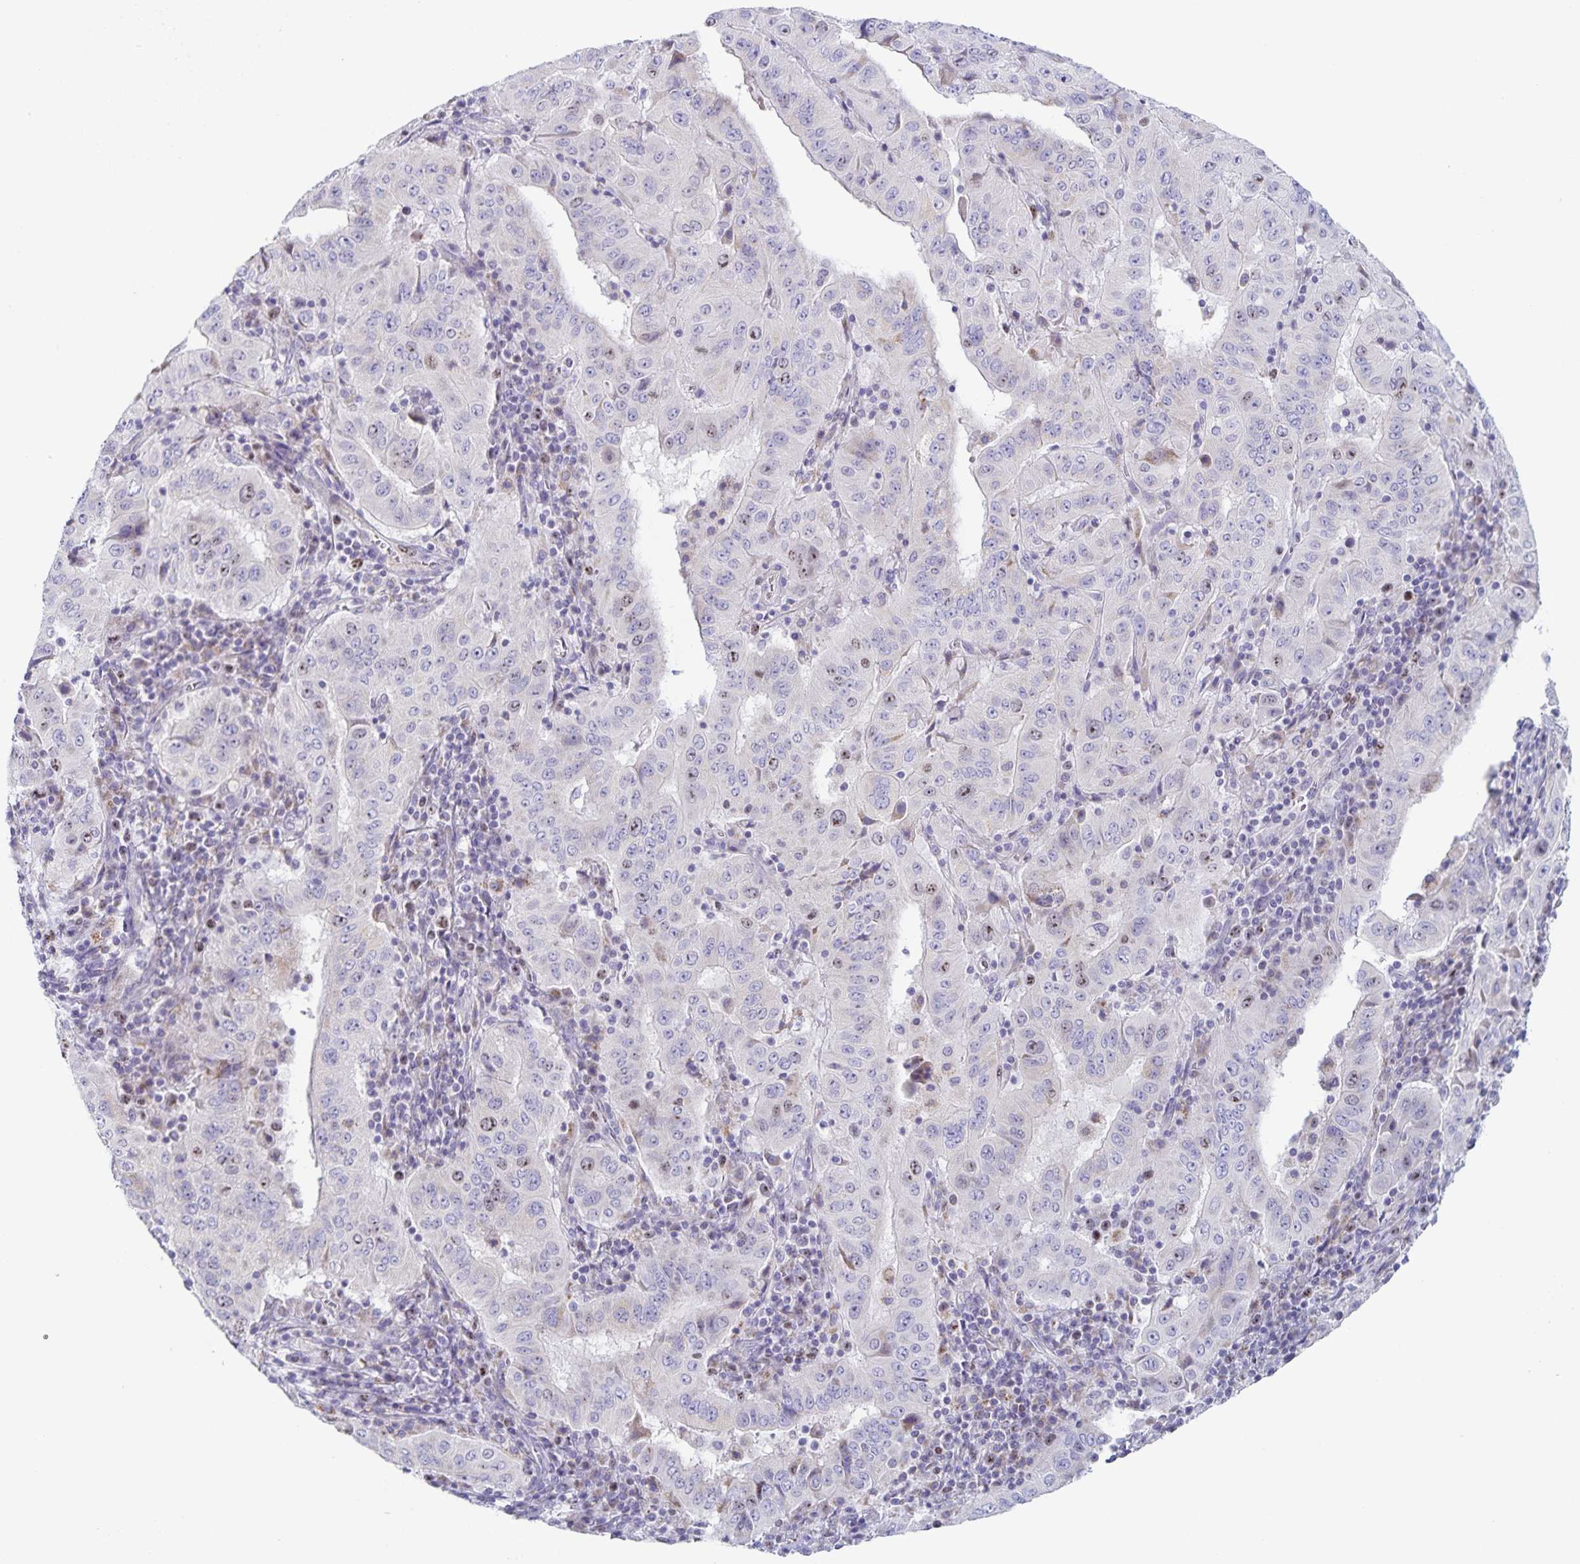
{"staining": {"intensity": "weak", "quantity": "<25%", "location": "nuclear"}, "tissue": "pancreatic cancer", "cell_type": "Tumor cells", "image_type": "cancer", "snomed": [{"axis": "morphology", "description": "Adenocarcinoma, NOS"}, {"axis": "topography", "description": "Pancreas"}], "caption": "Immunohistochemistry (IHC) micrograph of neoplastic tissue: human adenocarcinoma (pancreatic) stained with DAB (3,3'-diaminobenzidine) reveals no significant protein positivity in tumor cells.", "gene": "CENPH", "patient": {"sex": "male", "age": 63}}